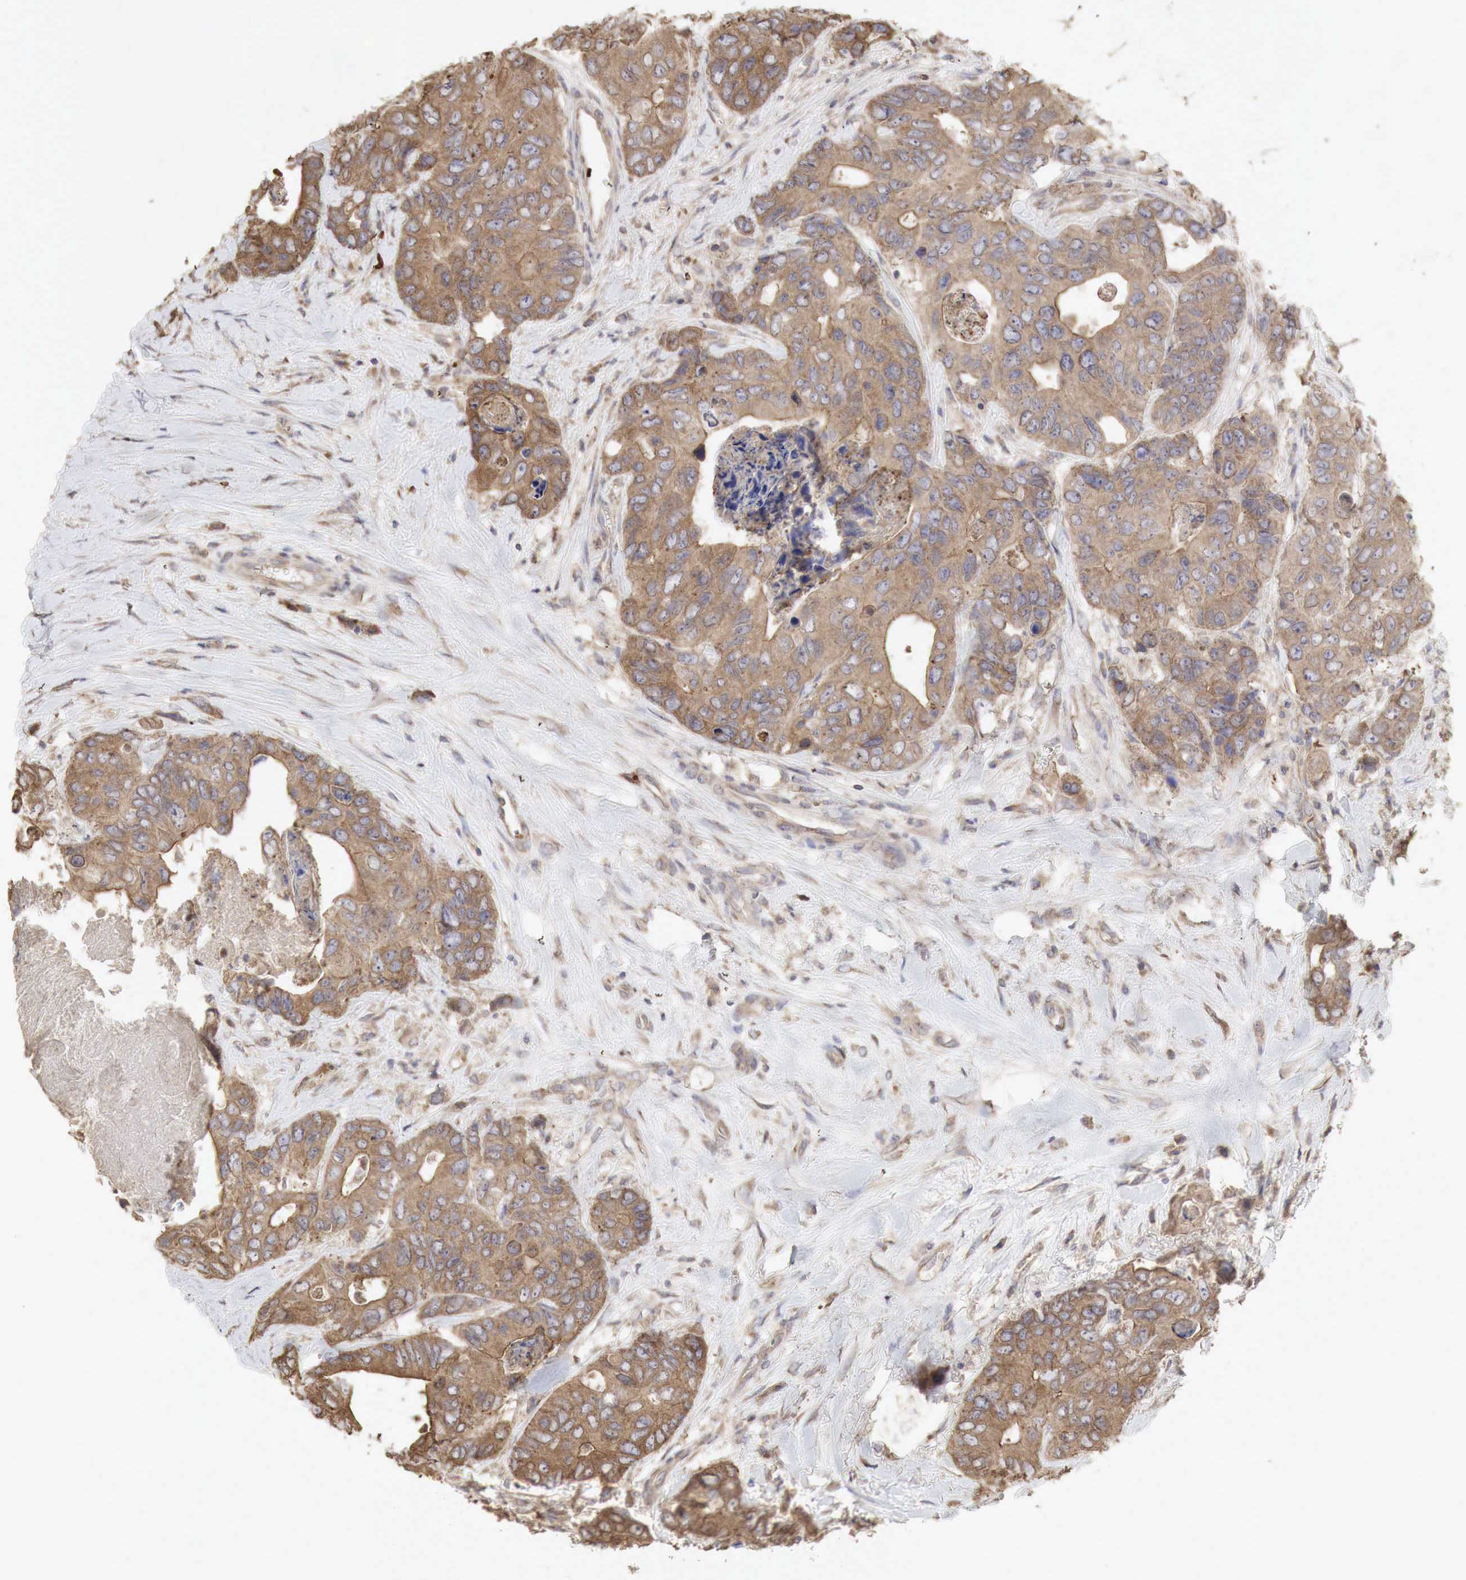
{"staining": {"intensity": "moderate", "quantity": ">75%", "location": "cytoplasmic/membranous"}, "tissue": "colorectal cancer", "cell_type": "Tumor cells", "image_type": "cancer", "snomed": [{"axis": "morphology", "description": "Adenocarcinoma, NOS"}, {"axis": "topography", "description": "Colon"}], "caption": "Human colorectal adenocarcinoma stained for a protein (brown) demonstrates moderate cytoplasmic/membranous positive expression in about >75% of tumor cells.", "gene": "PABPC5", "patient": {"sex": "female", "age": 86}}